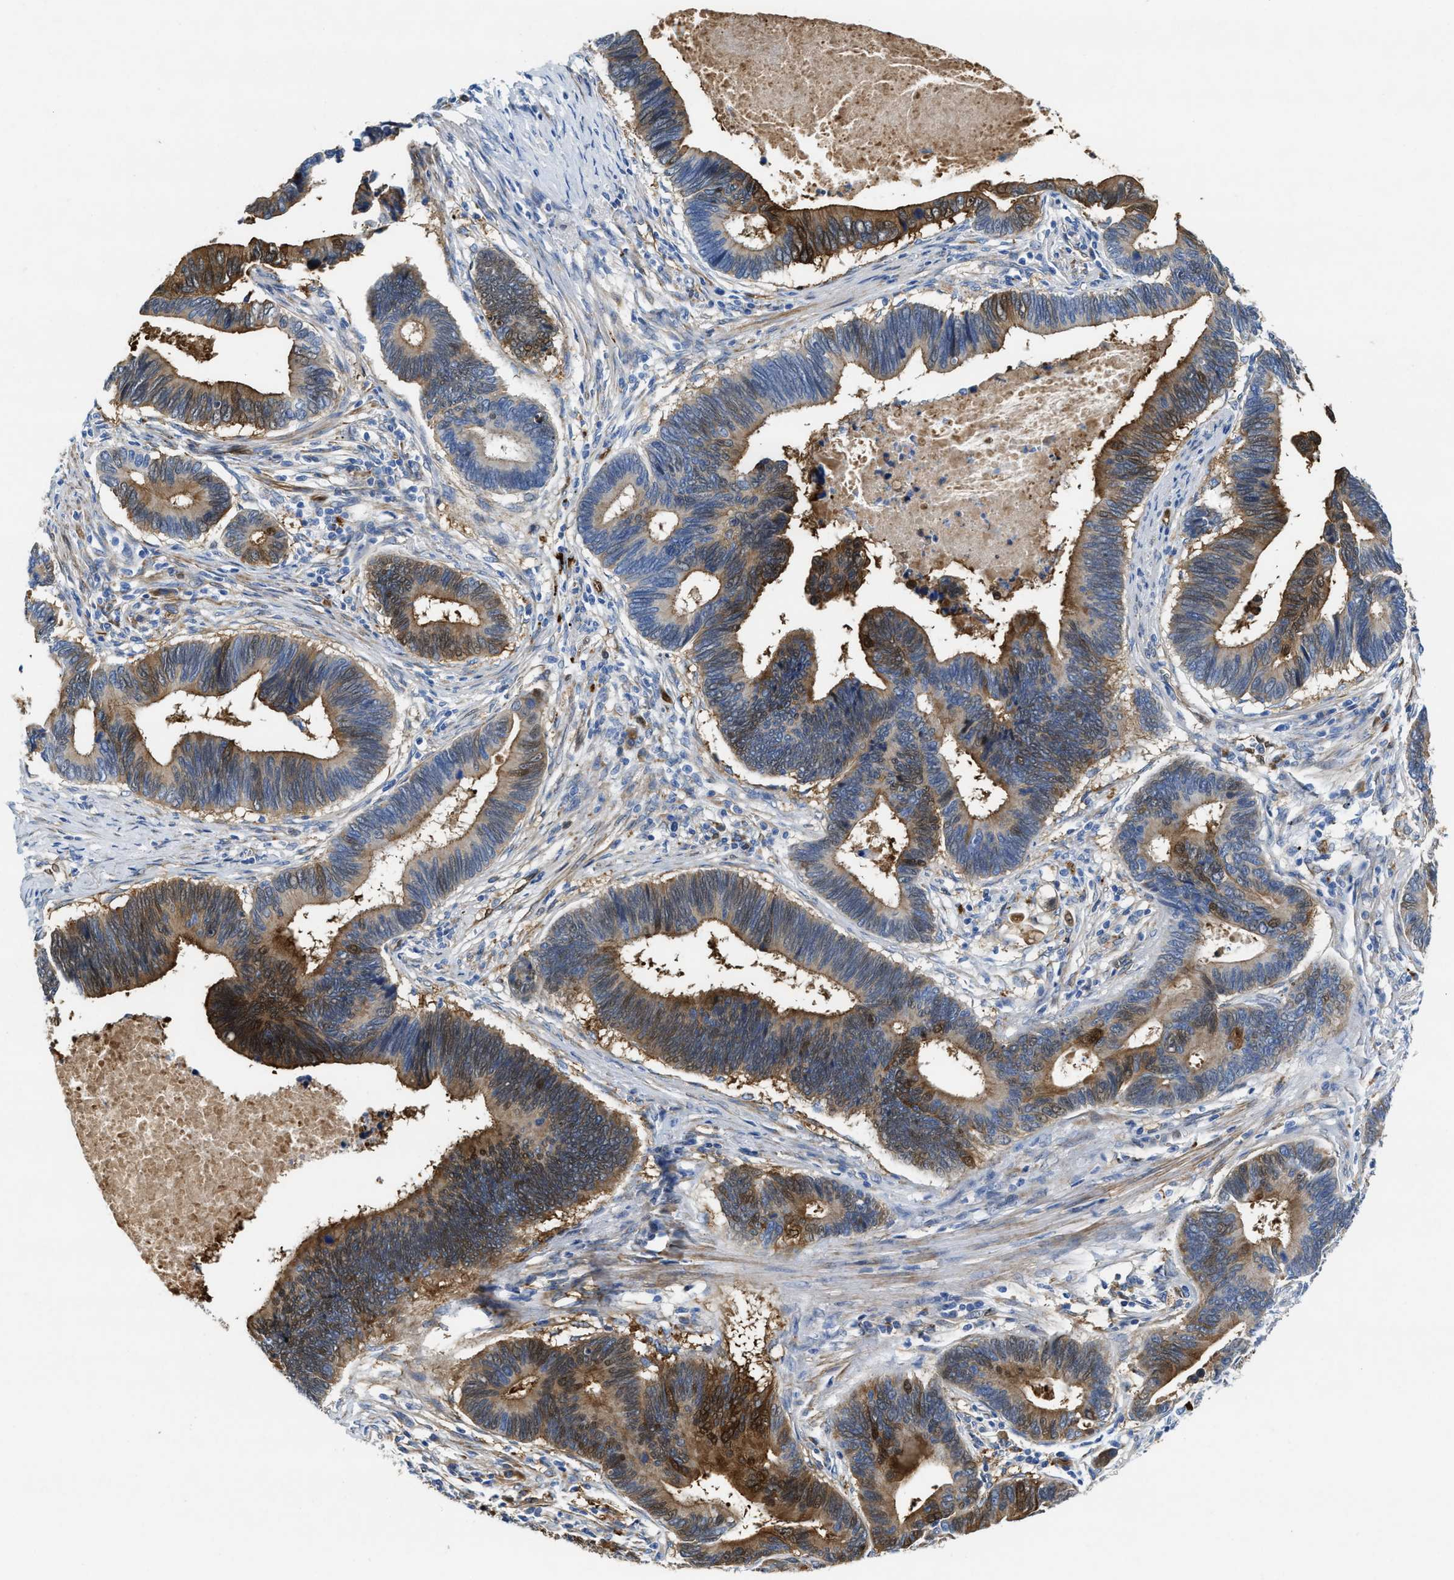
{"staining": {"intensity": "strong", "quantity": "25%-75%", "location": "cytoplasmic/membranous"}, "tissue": "pancreatic cancer", "cell_type": "Tumor cells", "image_type": "cancer", "snomed": [{"axis": "morphology", "description": "Adenocarcinoma, NOS"}, {"axis": "topography", "description": "Pancreas"}], "caption": "This photomicrograph demonstrates immunohistochemistry (IHC) staining of pancreatic cancer (adenocarcinoma), with high strong cytoplasmic/membranous staining in about 25%-75% of tumor cells.", "gene": "ASS1", "patient": {"sex": "female", "age": 70}}